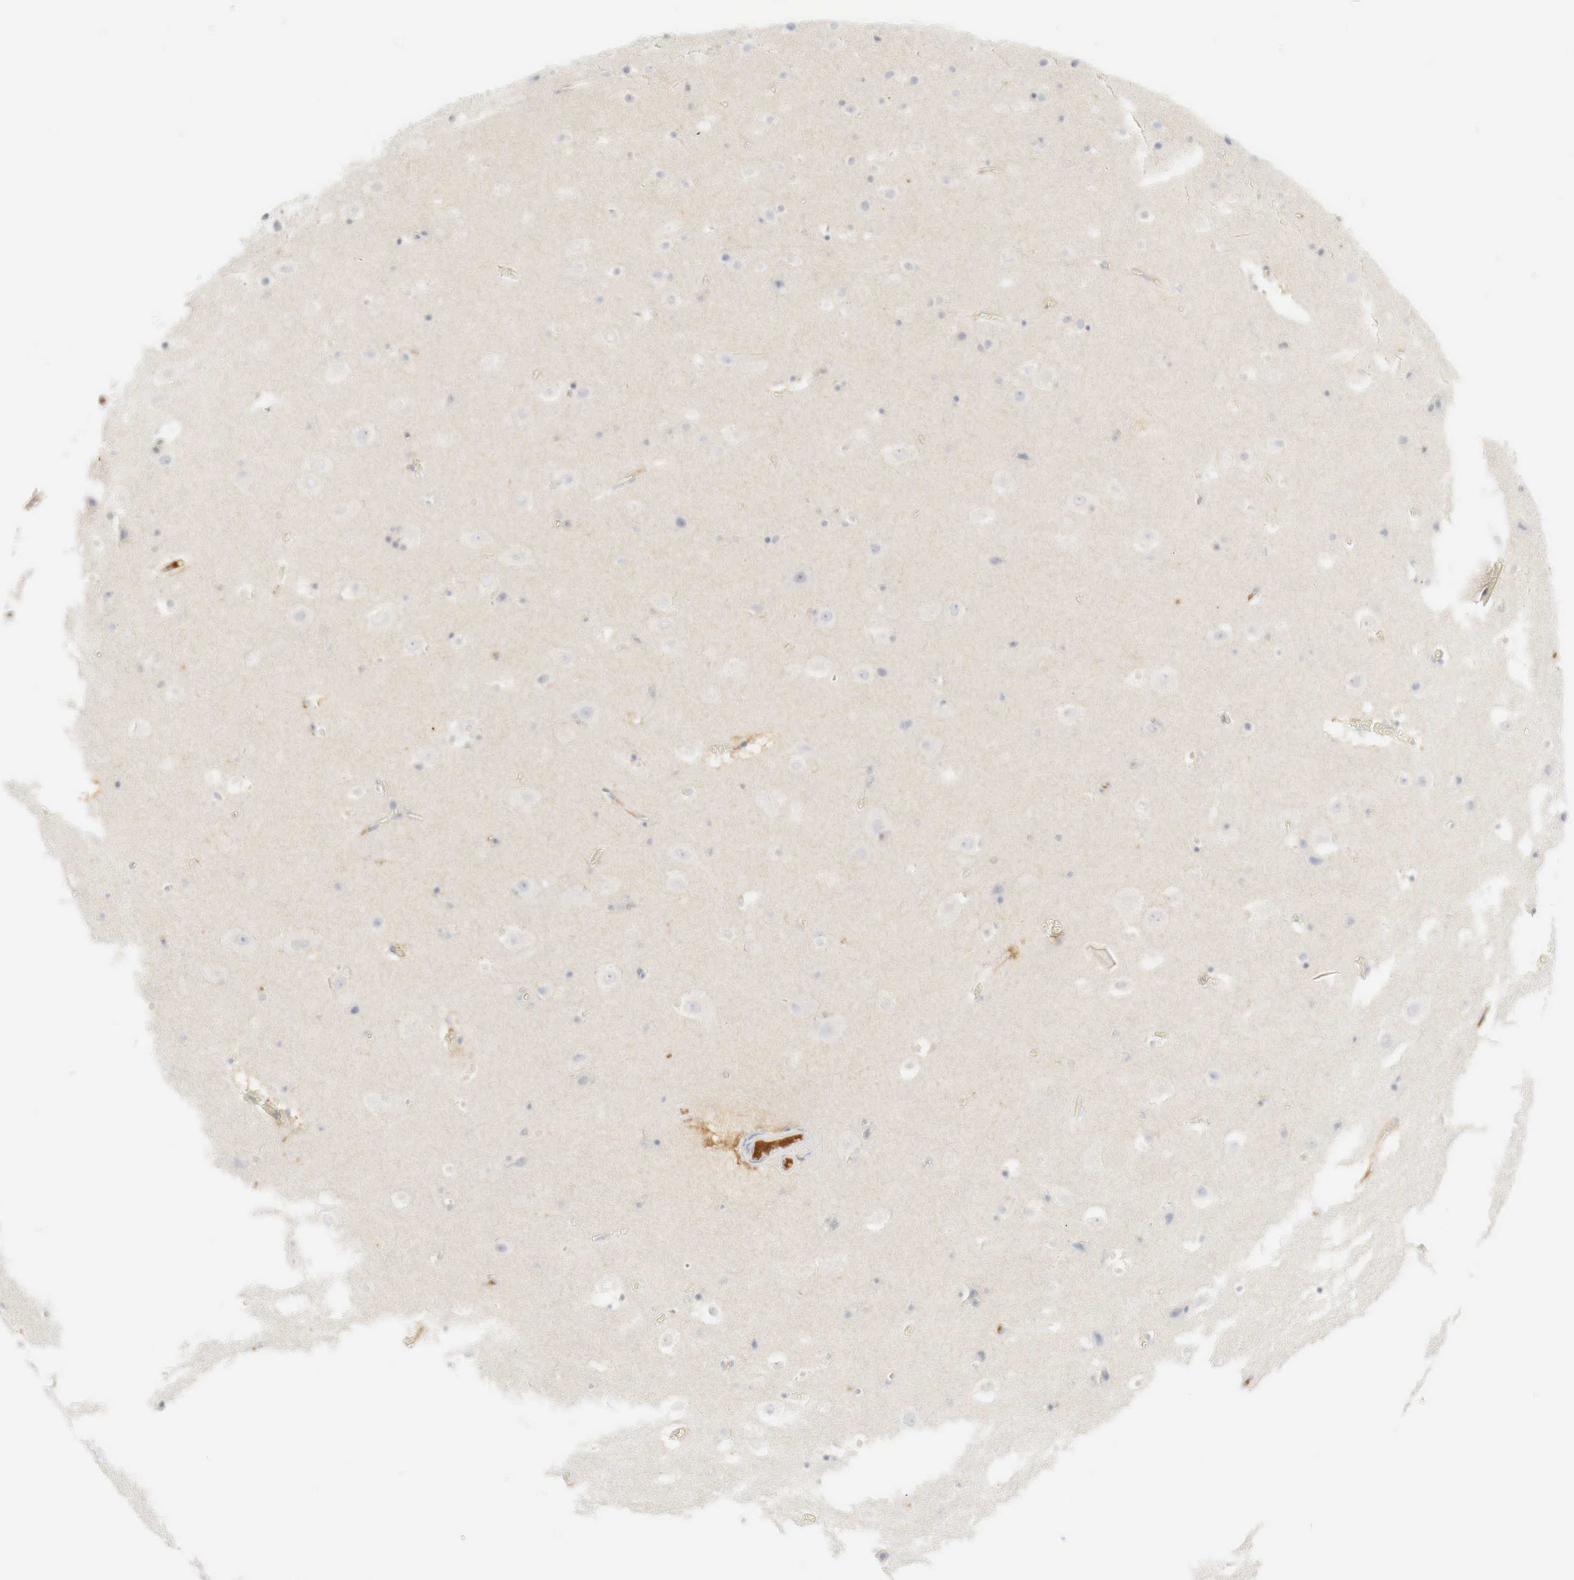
{"staining": {"intensity": "negative", "quantity": "none", "location": "none"}, "tissue": "hippocampus", "cell_type": "Glial cells", "image_type": "normal", "snomed": [{"axis": "morphology", "description": "Normal tissue, NOS"}, {"axis": "topography", "description": "Hippocampus"}], "caption": "DAB immunohistochemical staining of benign human hippocampus exhibits no significant staining in glial cells.", "gene": "MYC", "patient": {"sex": "male", "age": 45}}